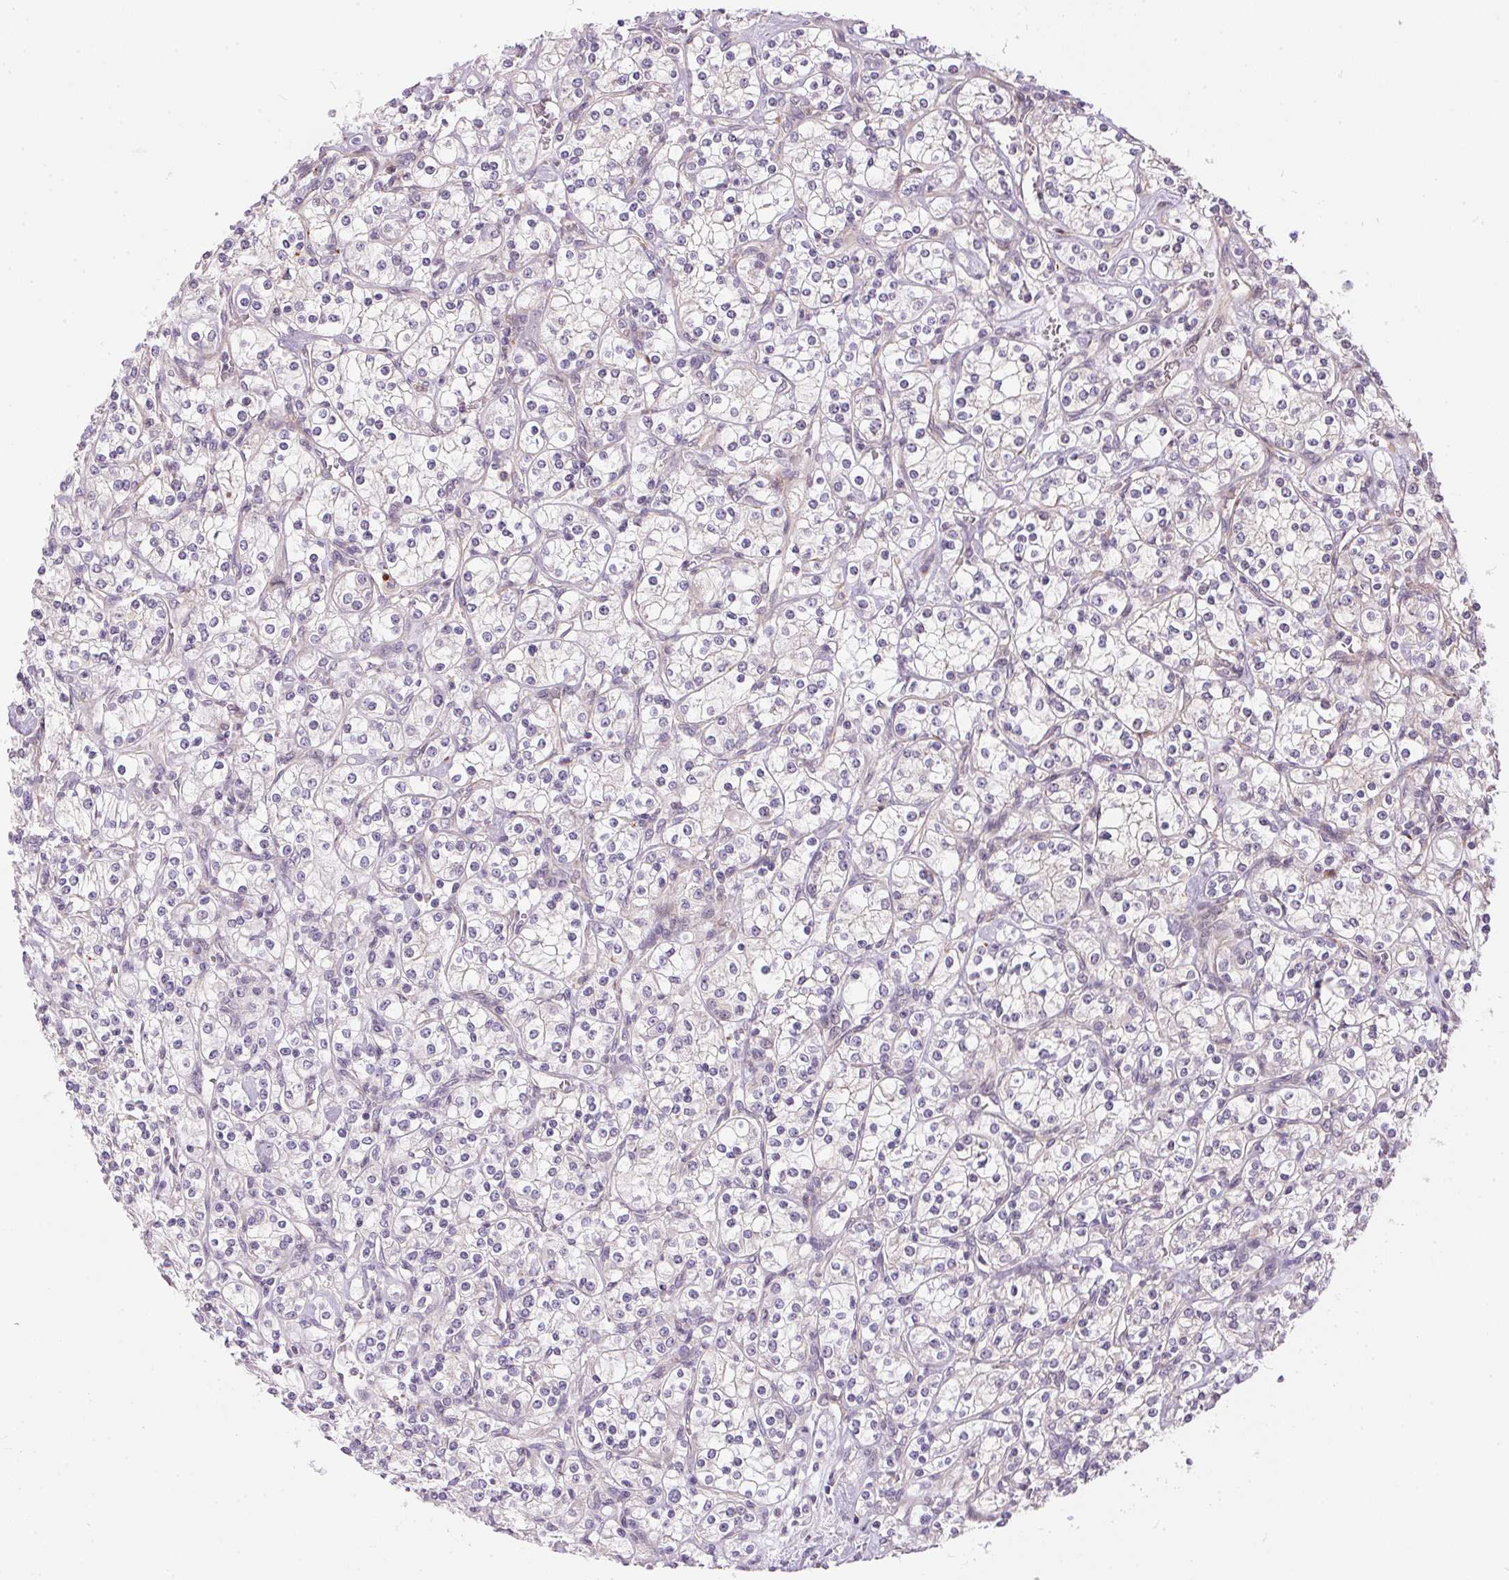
{"staining": {"intensity": "negative", "quantity": "none", "location": "none"}, "tissue": "renal cancer", "cell_type": "Tumor cells", "image_type": "cancer", "snomed": [{"axis": "morphology", "description": "Adenocarcinoma, NOS"}, {"axis": "topography", "description": "Kidney"}], "caption": "There is no significant expression in tumor cells of renal cancer (adenocarcinoma). (DAB immunohistochemistry visualized using brightfield microscopy, high magnification).", "gene": "UNC13B", "patient": {"sex": "male", "age": 77}}